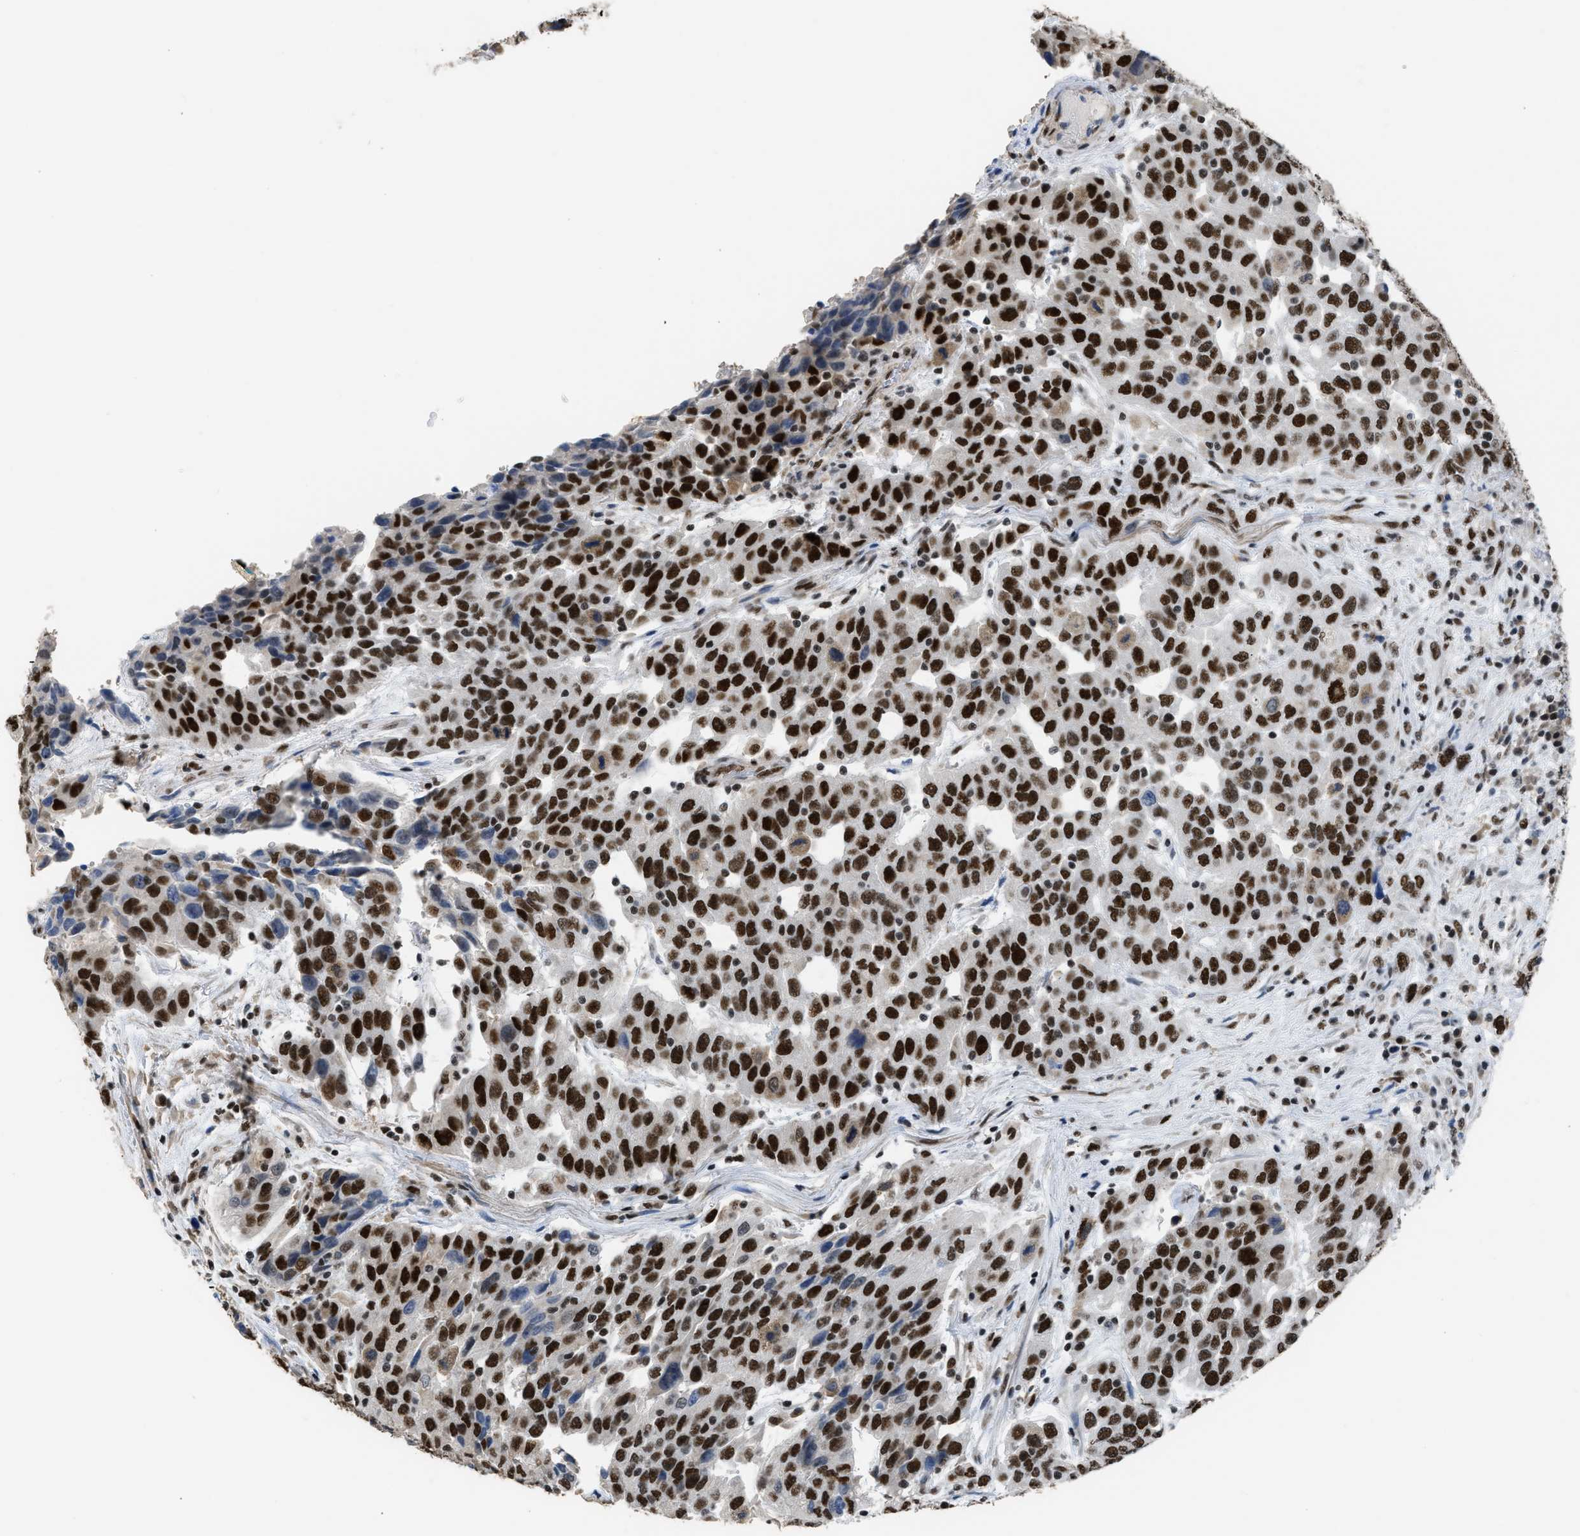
{"staining": {"intensity": "strong", "quantity": ">75%", "location": "nuclear"}, "tissue": "urothelial cancer", "cell_type": "Tumor cells", "image_type": "cancer", "snomed": [{"axis": "morphology", "description": "Urothelial carcinoma, High grade"}, {"axis": "topography", "description": "Urinary bladder"}], "caption": "The photomicrograph reveals immunohistochemical staining of urothelial carcinoma (high-grade). There is strong nuclear staining is present in approximately >75% of tumor cells.", "gene": "SCAF4", "patient": {"sex": "female", "age": 80}}